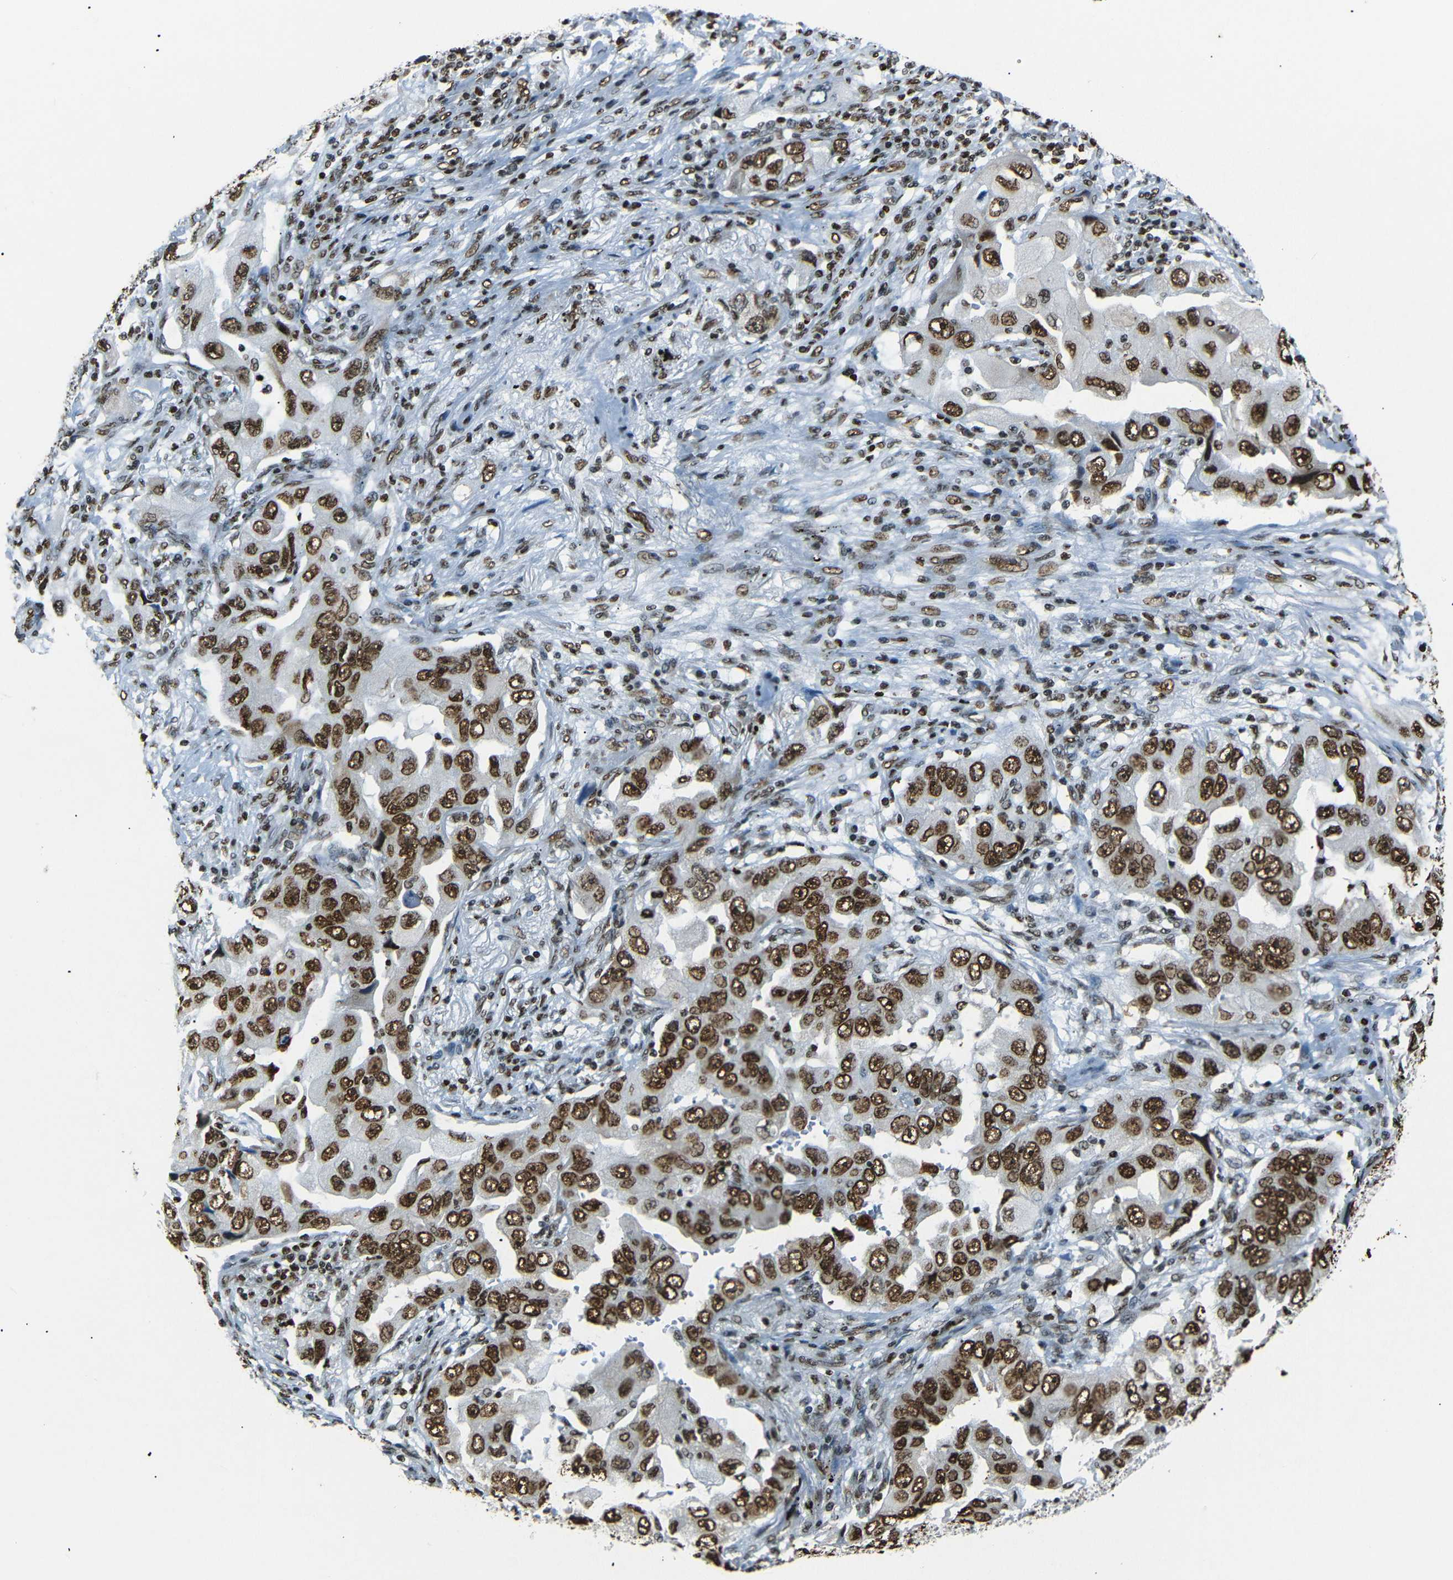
{"staining": {"intensity": "strong", "quantity": ">75%", "location": "nuclear"}, "tissue": "lung cancer", "cell_type": "Tumor cells", "image_type": "cancer", "snomed": [{"axis": "morphology", "description": "Adenocarcinoma, NOS"}, {"axis": "topography", "description": "Lung"}], "caption": "IHC histopathology image of lung cancer stained for a protein (brown), which demonstrates high levels of strong nuclear expression in approximately >75% of tumor cells.", "gene": "HMGN1", "patient": {"sex": "female", "age": 65}}